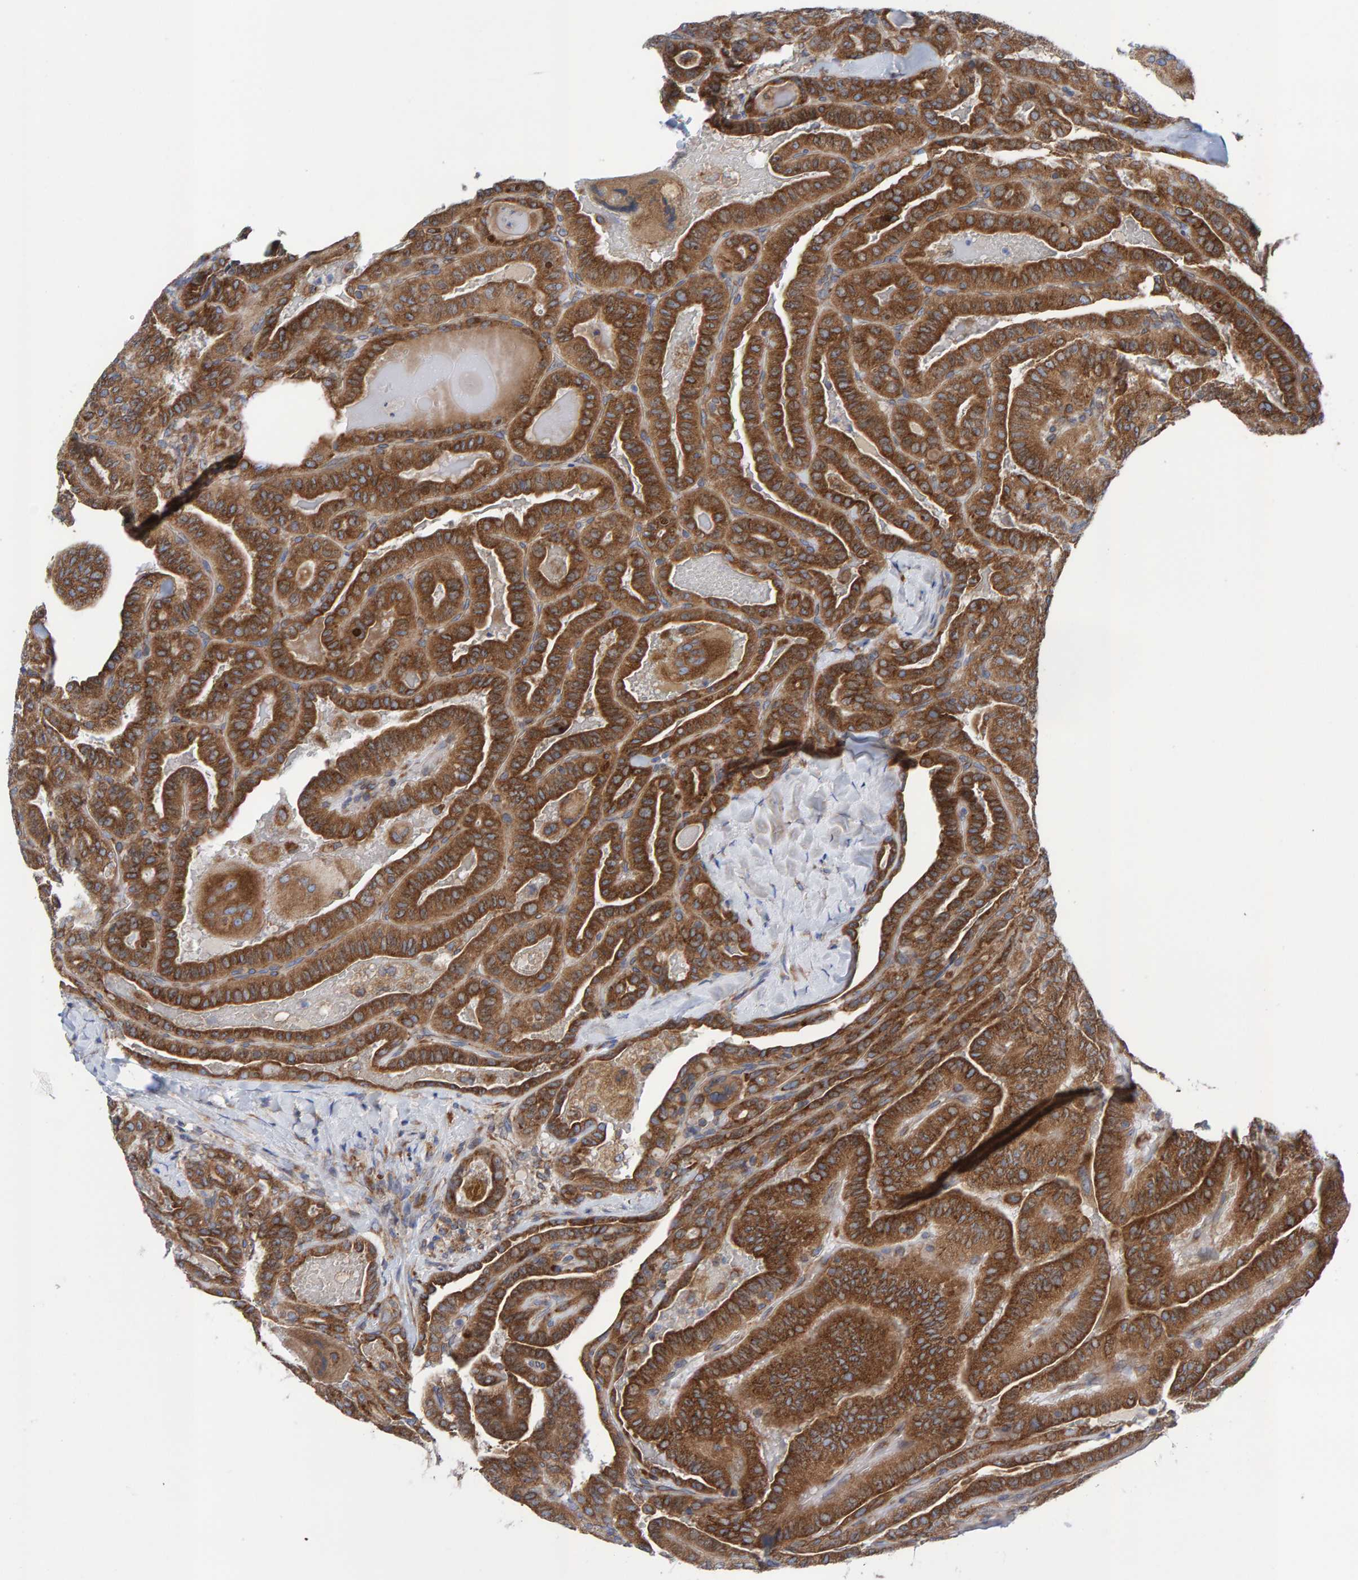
{"staining": {"intensity": "strong", "quantity": ">75%", "location": "cytoplasmic/membranous"}, "tissue": "thyroid cancer", "cell_type": "Tumor cells", "image_type": "cancer", "snomed": [{"axis": "morphology", "description": "Papillary adenocarcinoma, NOS"}, {"axis": "topography", "description": "Thyroid gland"}], "caption": "Immunohistochemistry of thyroid cancer (papillary adenocarcinoma) demonstrates high levels of strong cytoplasmic/membranous expression in approximately >75% of tumor cells.", "gene": "CDK5RAP3", "patient": {"sex": "male", "age": 77}}